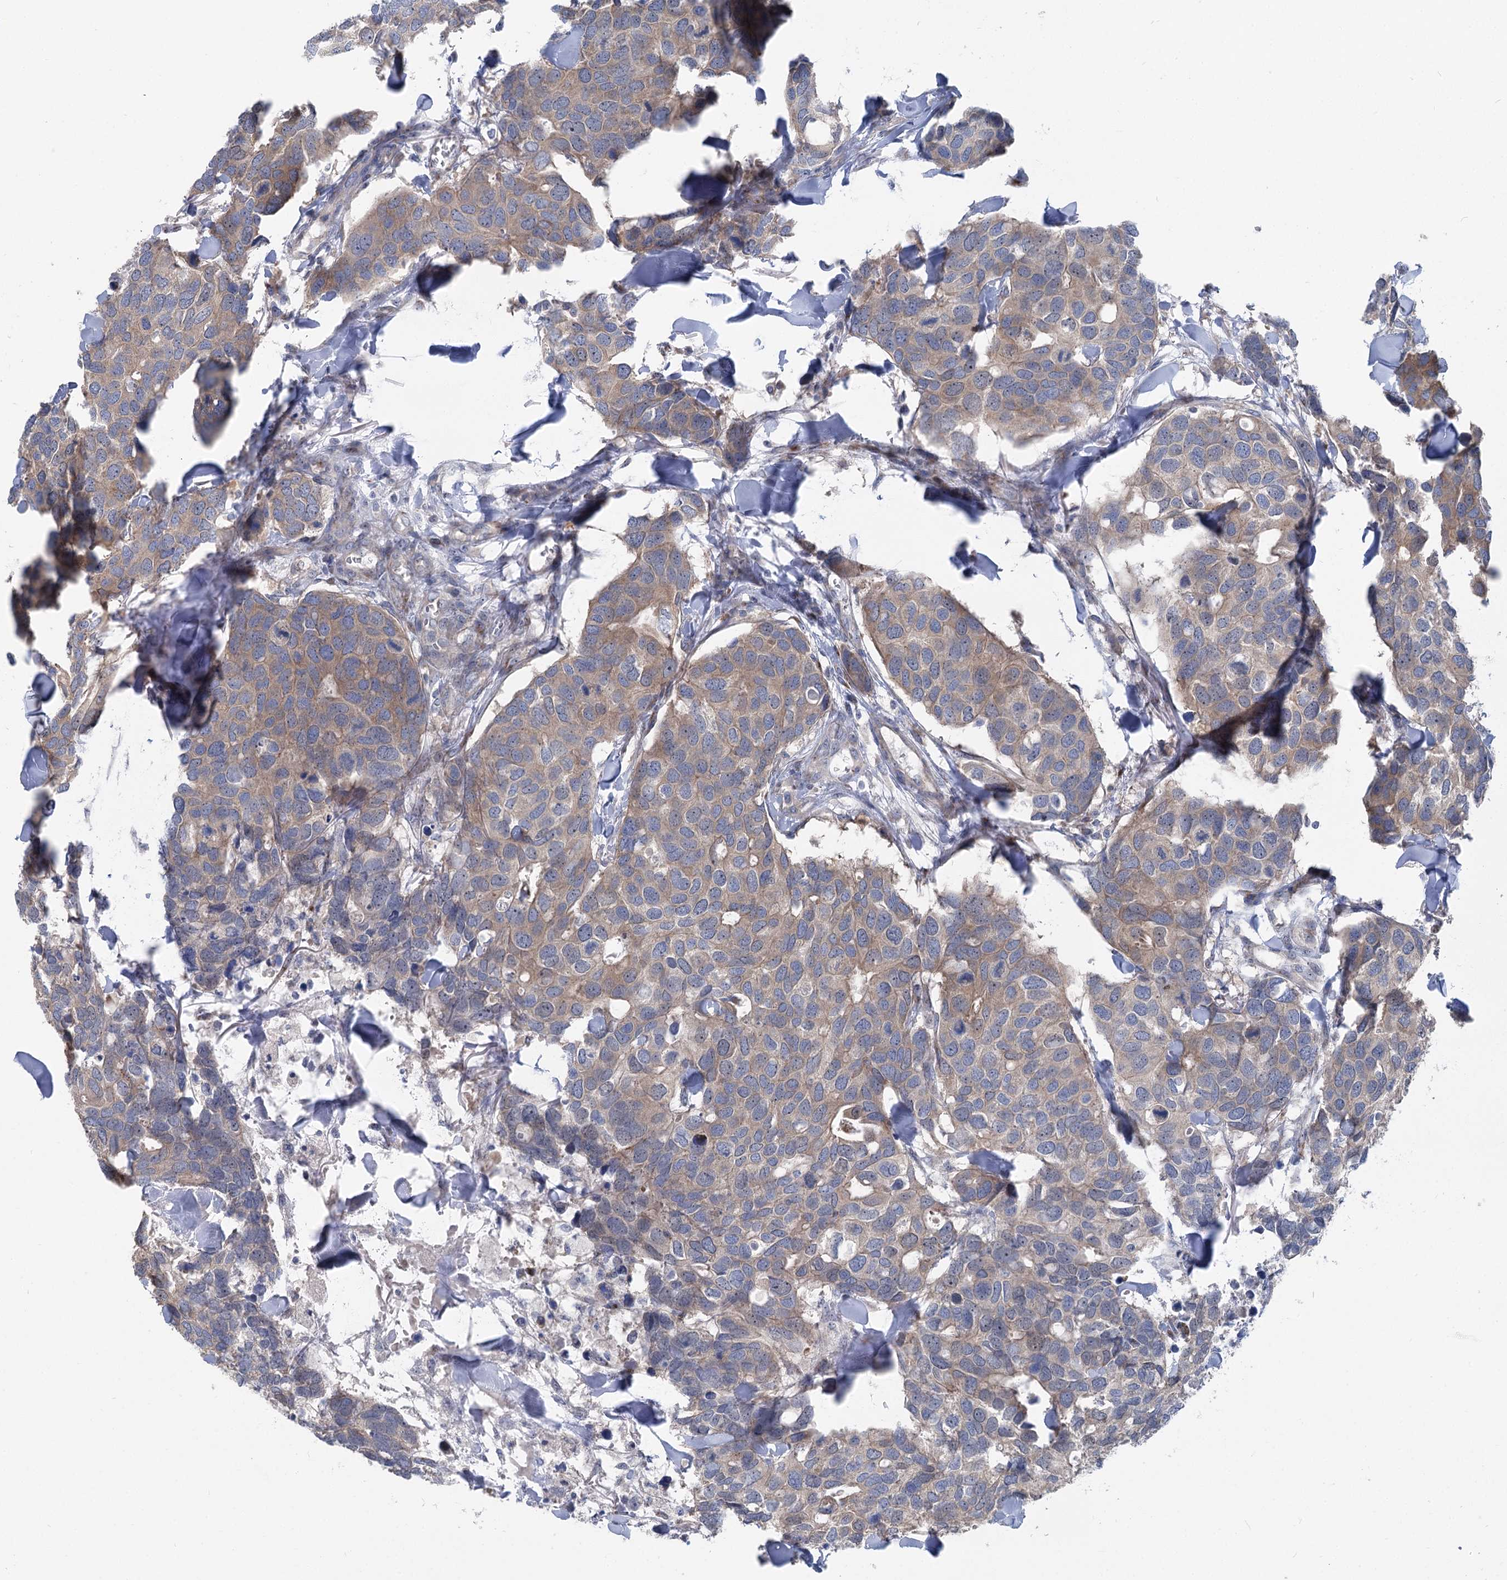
{"staining": {"intensity": "weak", "quantity": ">75%", "location": "cytoplasmic/membranous"}, "tissue": "breast cancer", "cell_type": "Tumor cells", "image_type": "cancer", "snomed": [{"axis": "morphology", "description": "Duct carcinoma"}, {"axis": "topography", "description": "Breast"}], "caption": "IHC (DAB) staining of invasive ductal carcinoma (breast) shows weak cytoplasmic/membranous protein positivity in about >75% of tumor cells. The protein of interest is shown in brown color, while the nuclei are stained blue.", "gene": "MARK2", "patient": {"sex": "female", "age": 83}}